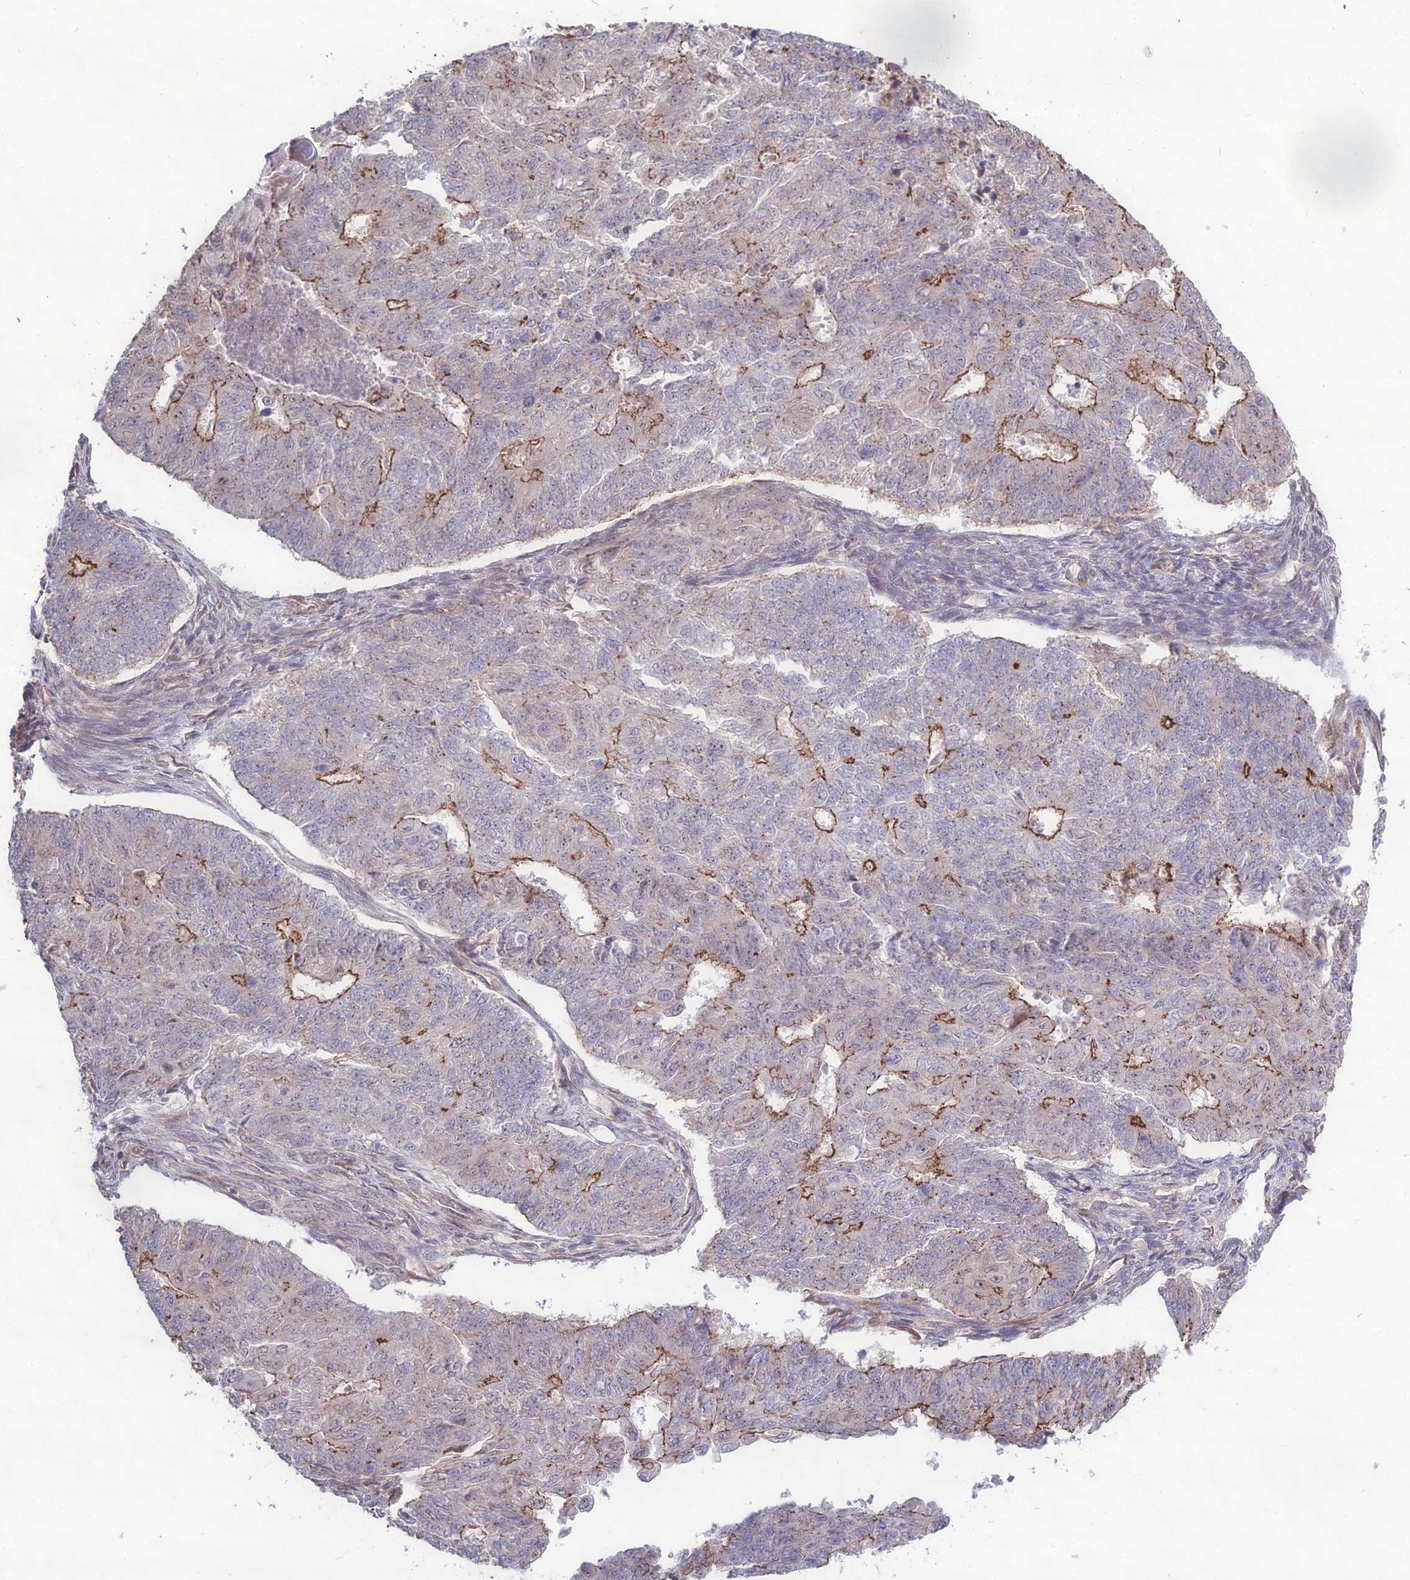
{"staining": {"intensity": "moderate", "quantity": "25%-75%", "location": "cytoplasmic/membranous"}, "tissue": "endometrial cancer", "cell_type": "Tumor cells", "image_type": "cancer", "snomed": [{"axis": "morphology", "description": "Adenocarcinoma, NOS"}, {"axis": "topography", "description": "Endometrium"}], "caption": "Human adenocarcinoma (endometrial) stained with a protein marker shows moderate staining in tumor cells.", "gene": "TSPYL2", "patient": {"sex": "female", "age": 32}}